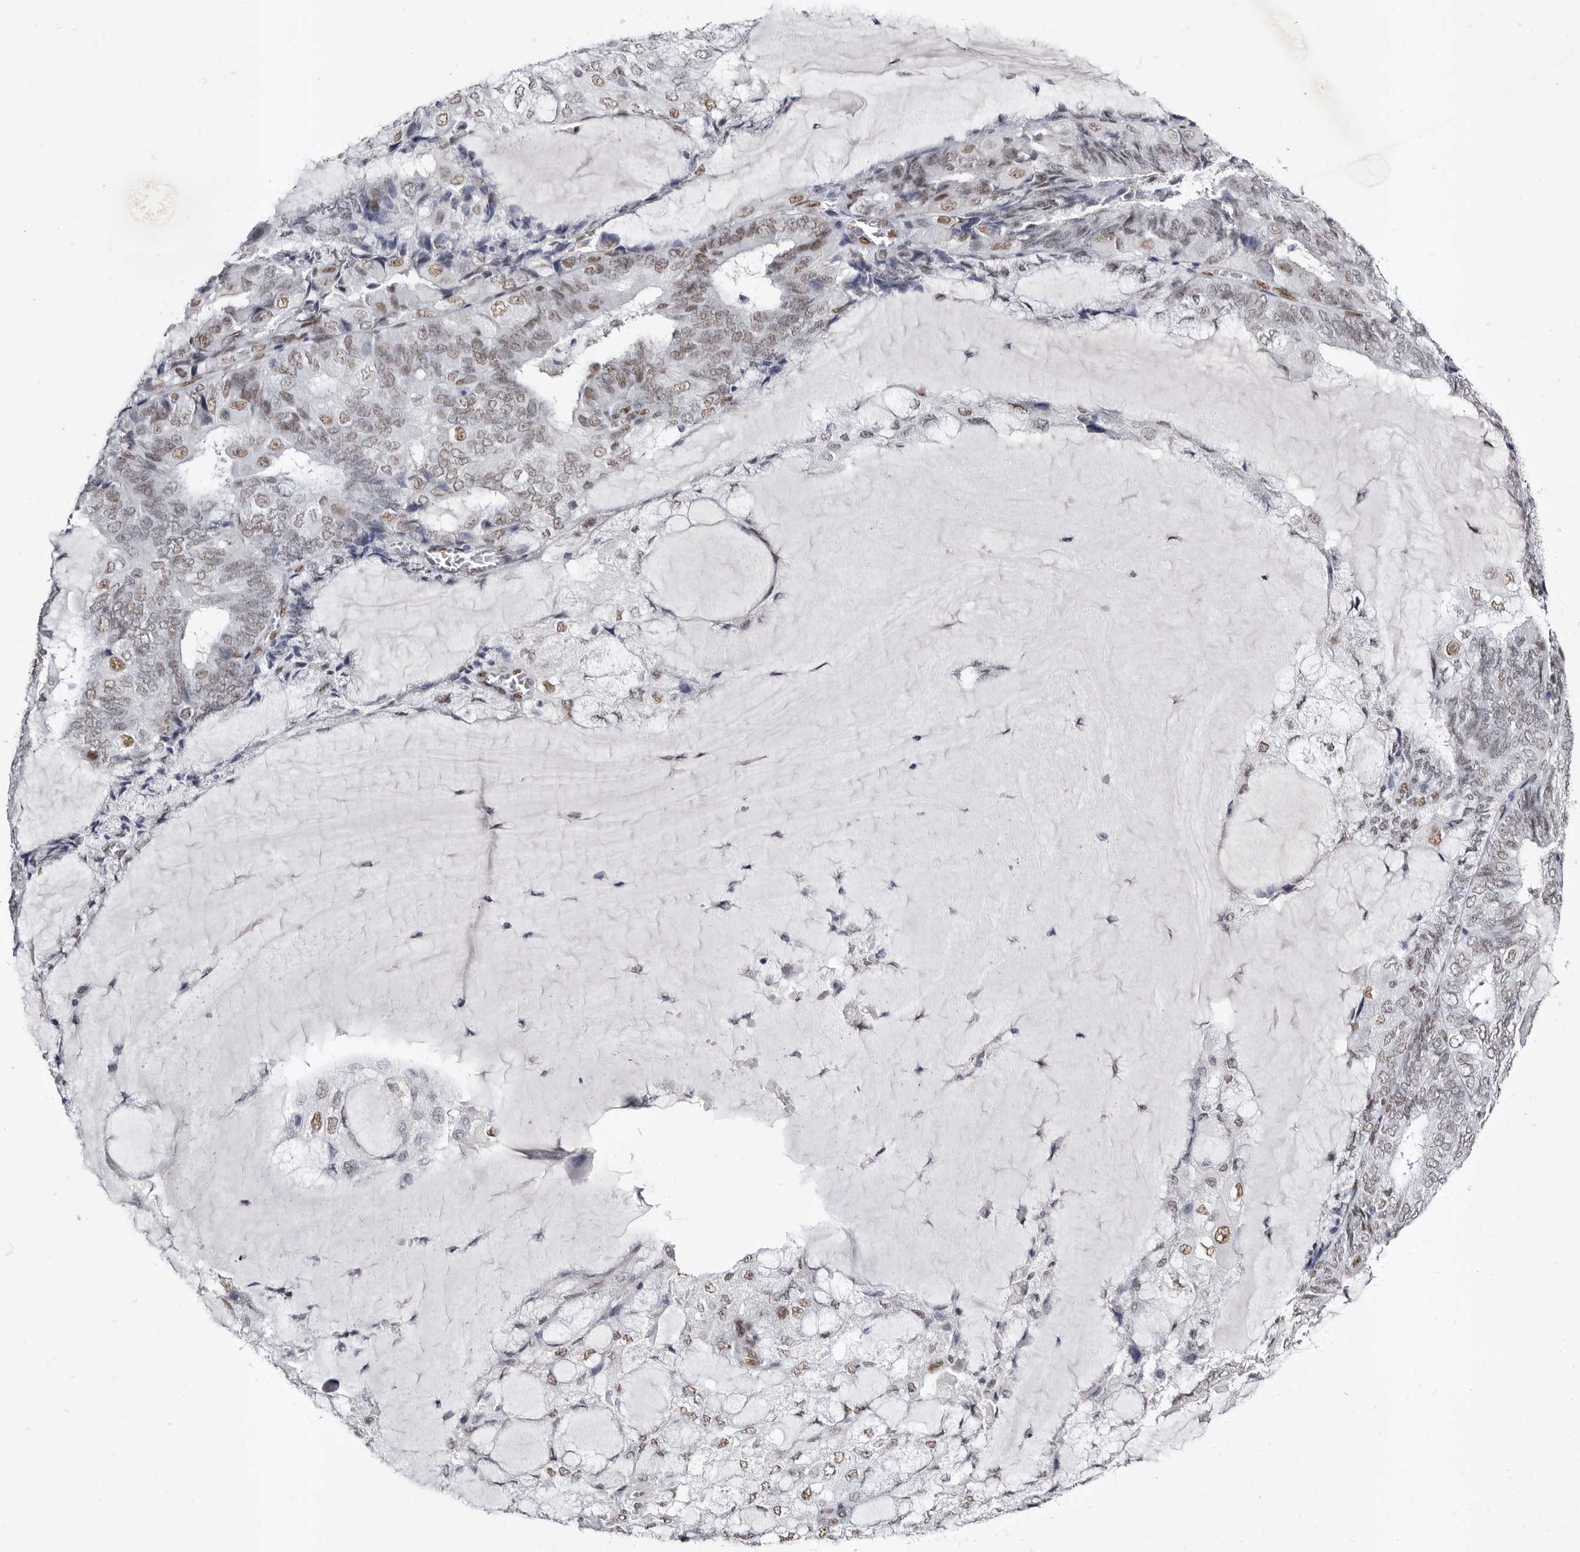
{"staining": {"intensity": "weak", "quantity": "25%-75%", "location": "nuclear"}, "tissue": "endometrial cancer", "cell_type": "Tumor cells", "image_type": "cancer", "snomed": [{"axis": "morphology", "description": "Adenocarcinoma, NOS"}, {"axis": "topography", "description": "Endometrium"}], "caption": "Immunohistochemistry (IHC) photomicrograph of neoplastic tissue: endometrial cancer stained using immunohistochemistry demonstrates low levels of weak protein expression localized specifically in the nuclear of tumor cells, appearing as a nuclear brown color.", "gene": "ZNF326", "patient": {"sex": "female", "age": 81}}